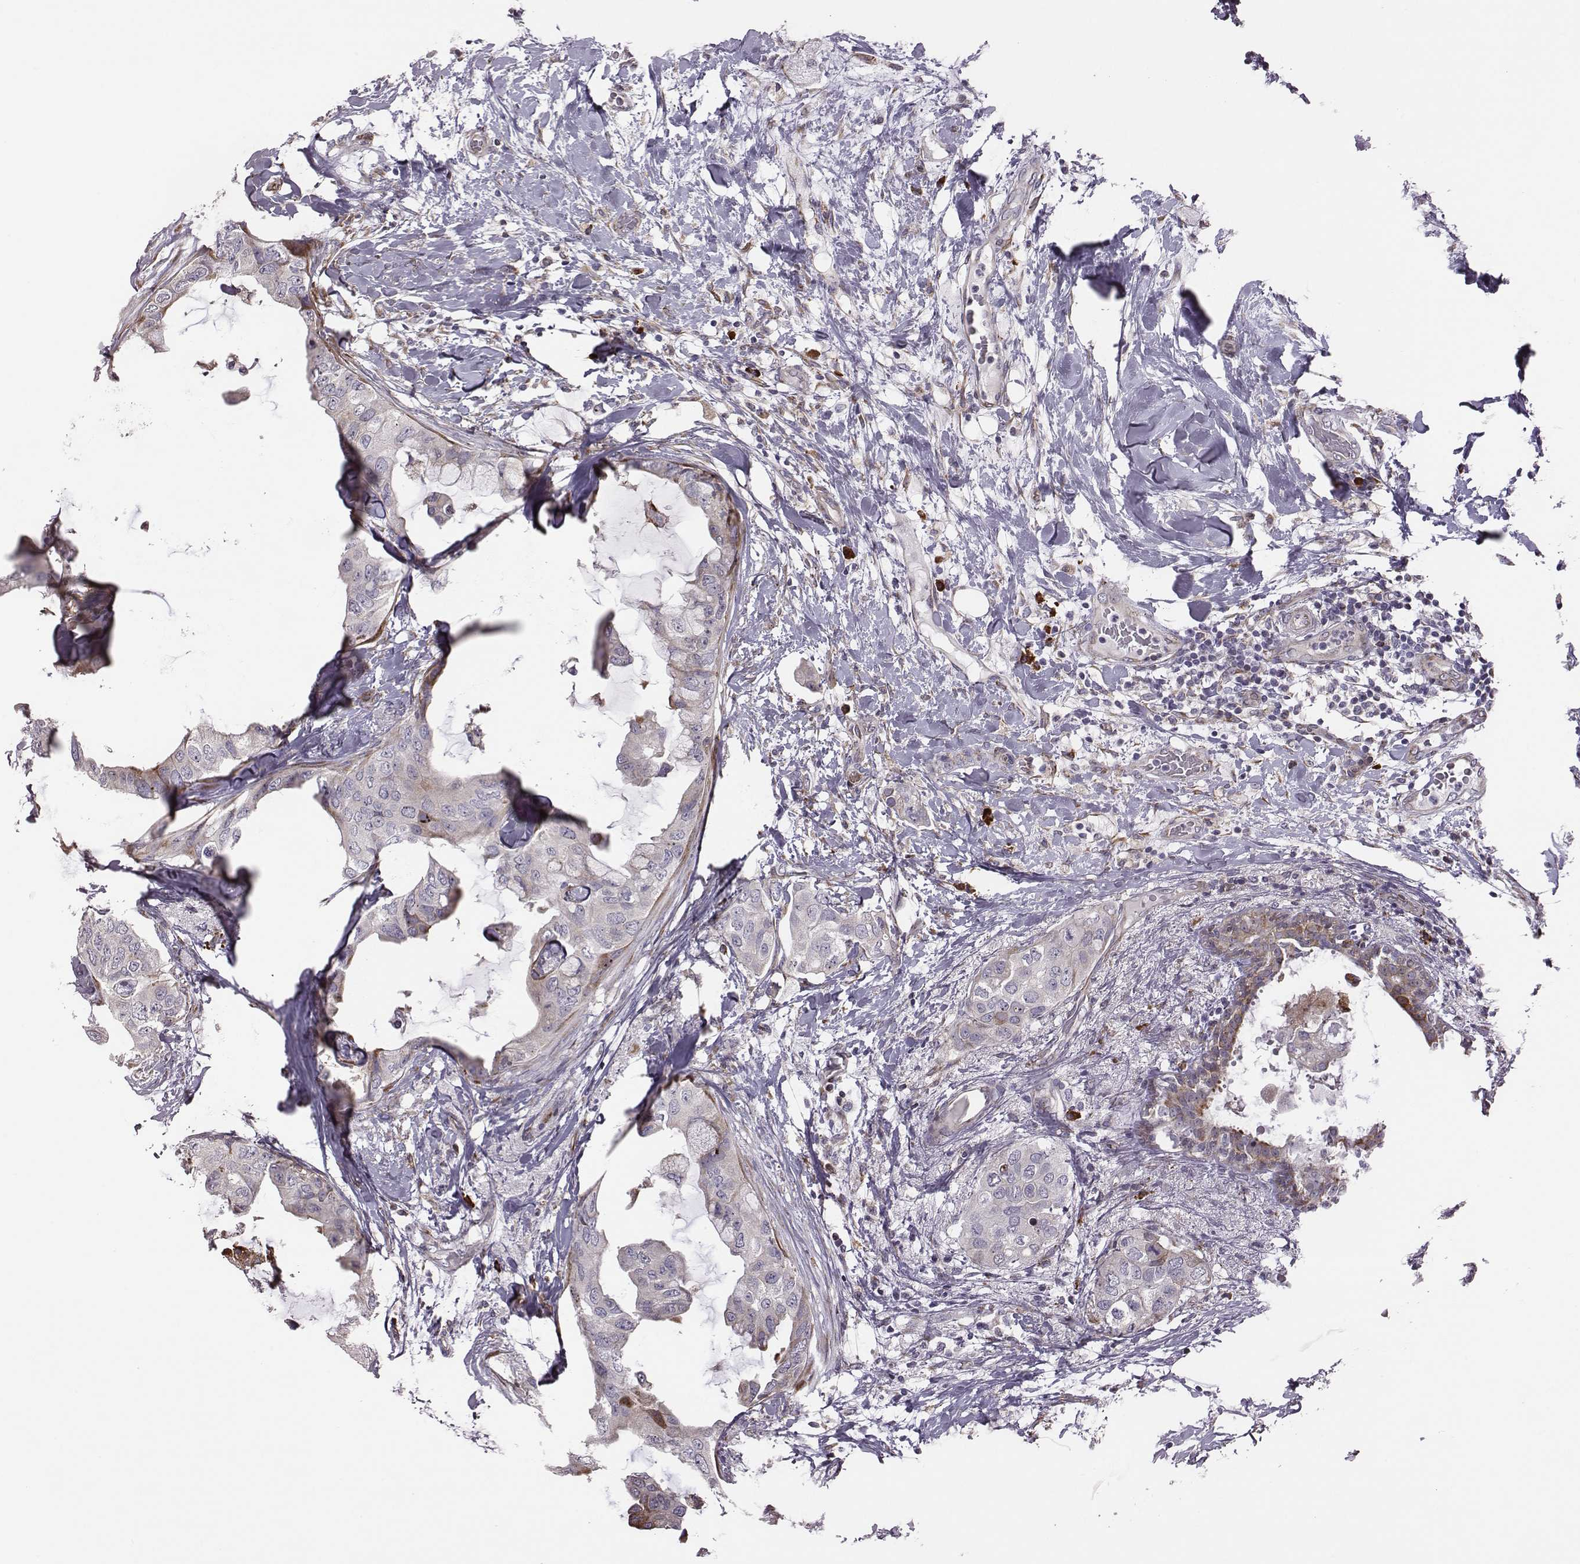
{"staining": {"intensity": "moderate", "quantity": "<25%", "location": "cytoplasmic/membranous"}, "tissue": "breast cancer", "cell_type": "Tumor cells", "image_type": "cancer", "snomed": [{"axis": "morphology", "description": "Normal tissue, NOS"}, {"axis": "morphology", "description": "Duct carcinoma"}, {"axis": "topography", "description": "Breast"}], "caption": "Immunohistochemistry (IHC) of breast invasive ductal carcinoma demonstrates low levels of moderate cytoplasmic/membranous positivity in approximately <25% of tumor cells. (IHC, brightfield microscopy, high magnification).", "gene": "SELENOI", "patient": {"sex": "female", "age": 40}}